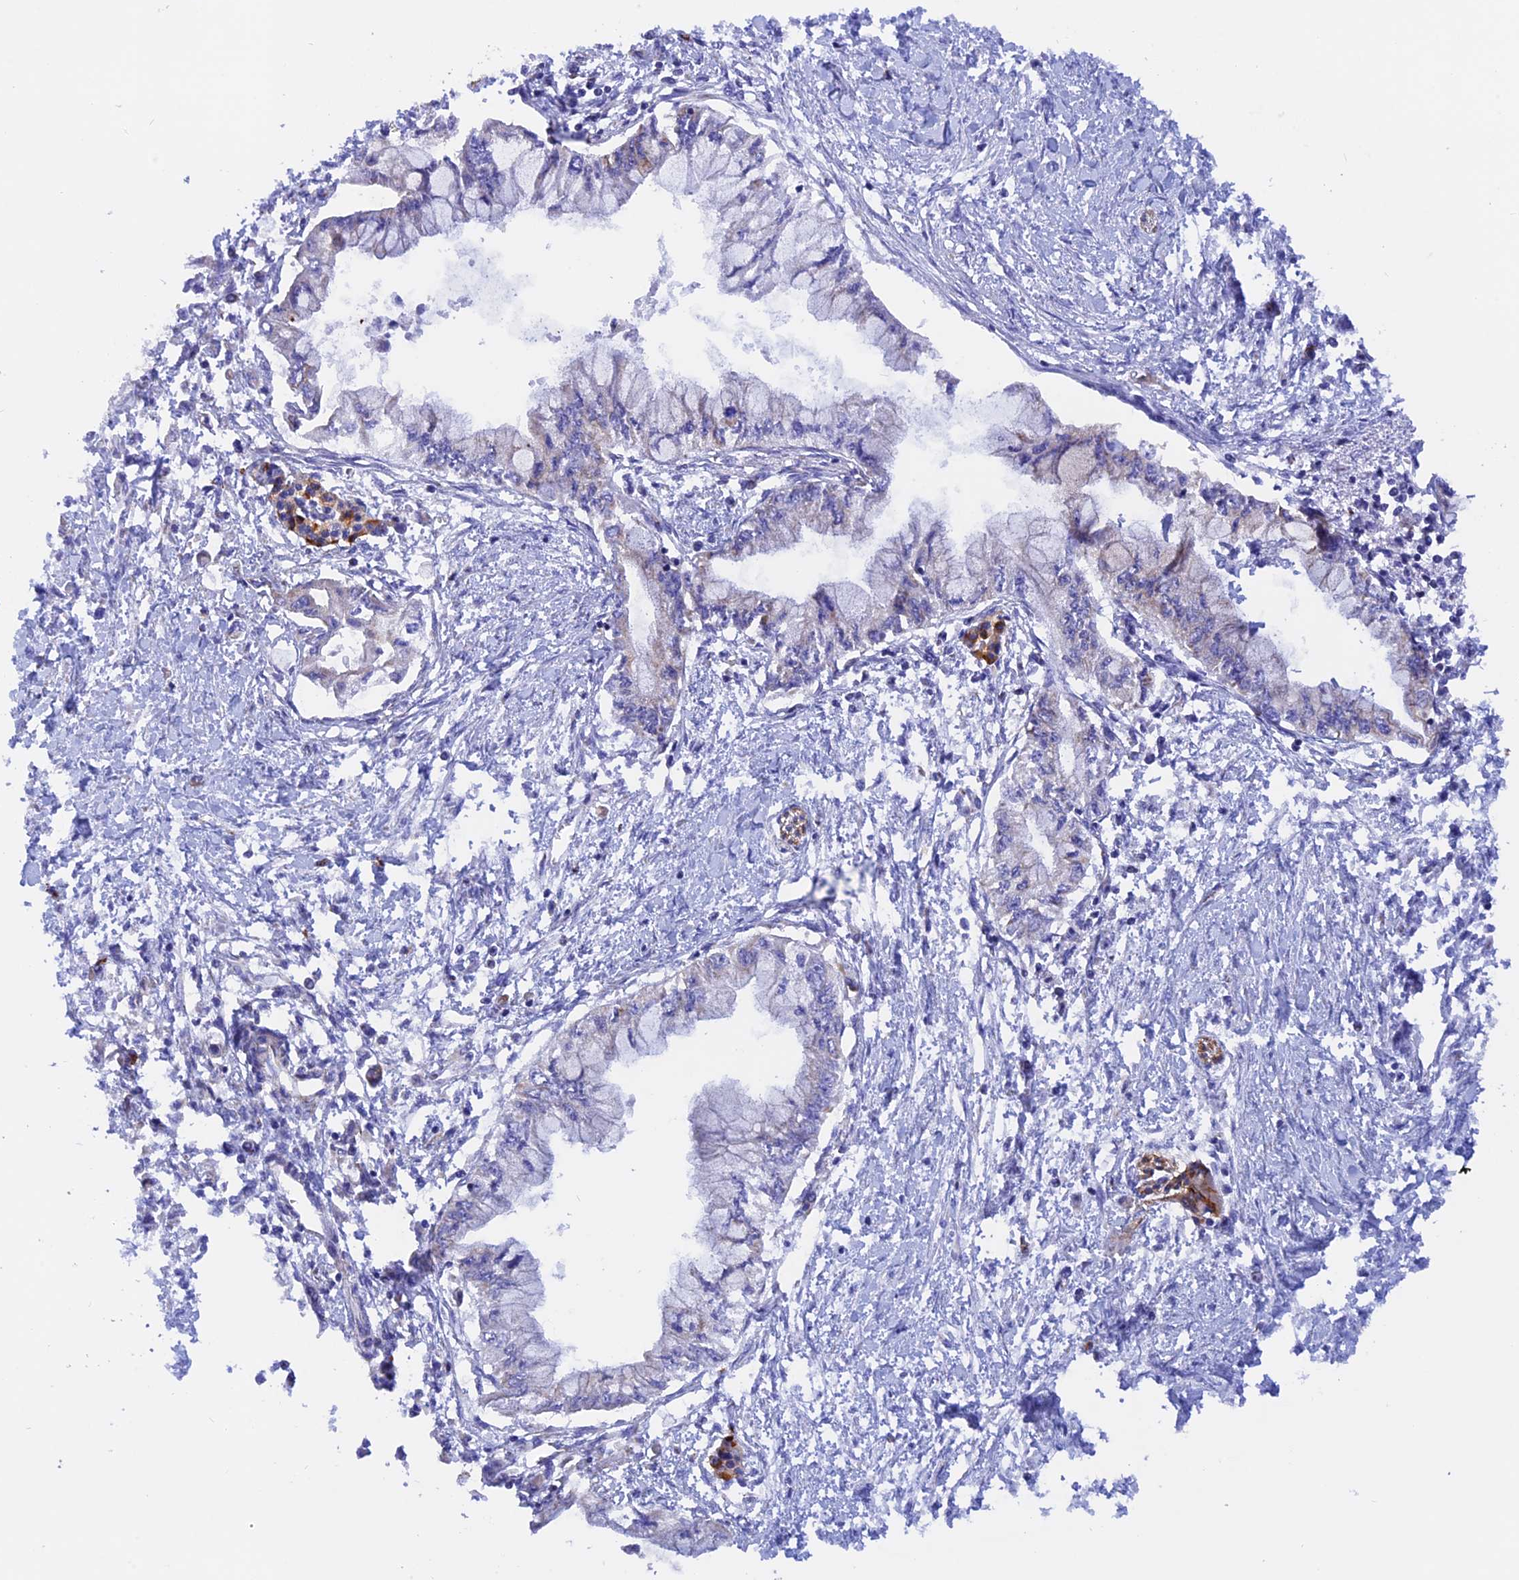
{"staining": {"intensity": "negative", "quantity": "none", "location": "none"}, "tissue": "pancreatic cancer", "cell_type": "Tumor cells", "image_type": "cancer", "snomed": [{"axis": "morphology", "description": "Adenocarcinoma, NOS"}, {"axis": "topography", "description": "Pancreas"}], "caption": "DAB immunohistochemical staining of pancreatic cancer exhibits no significant expression in tumor cells.", "gene": "GCDH", "patient": {"sex": "male", "age": 48}}